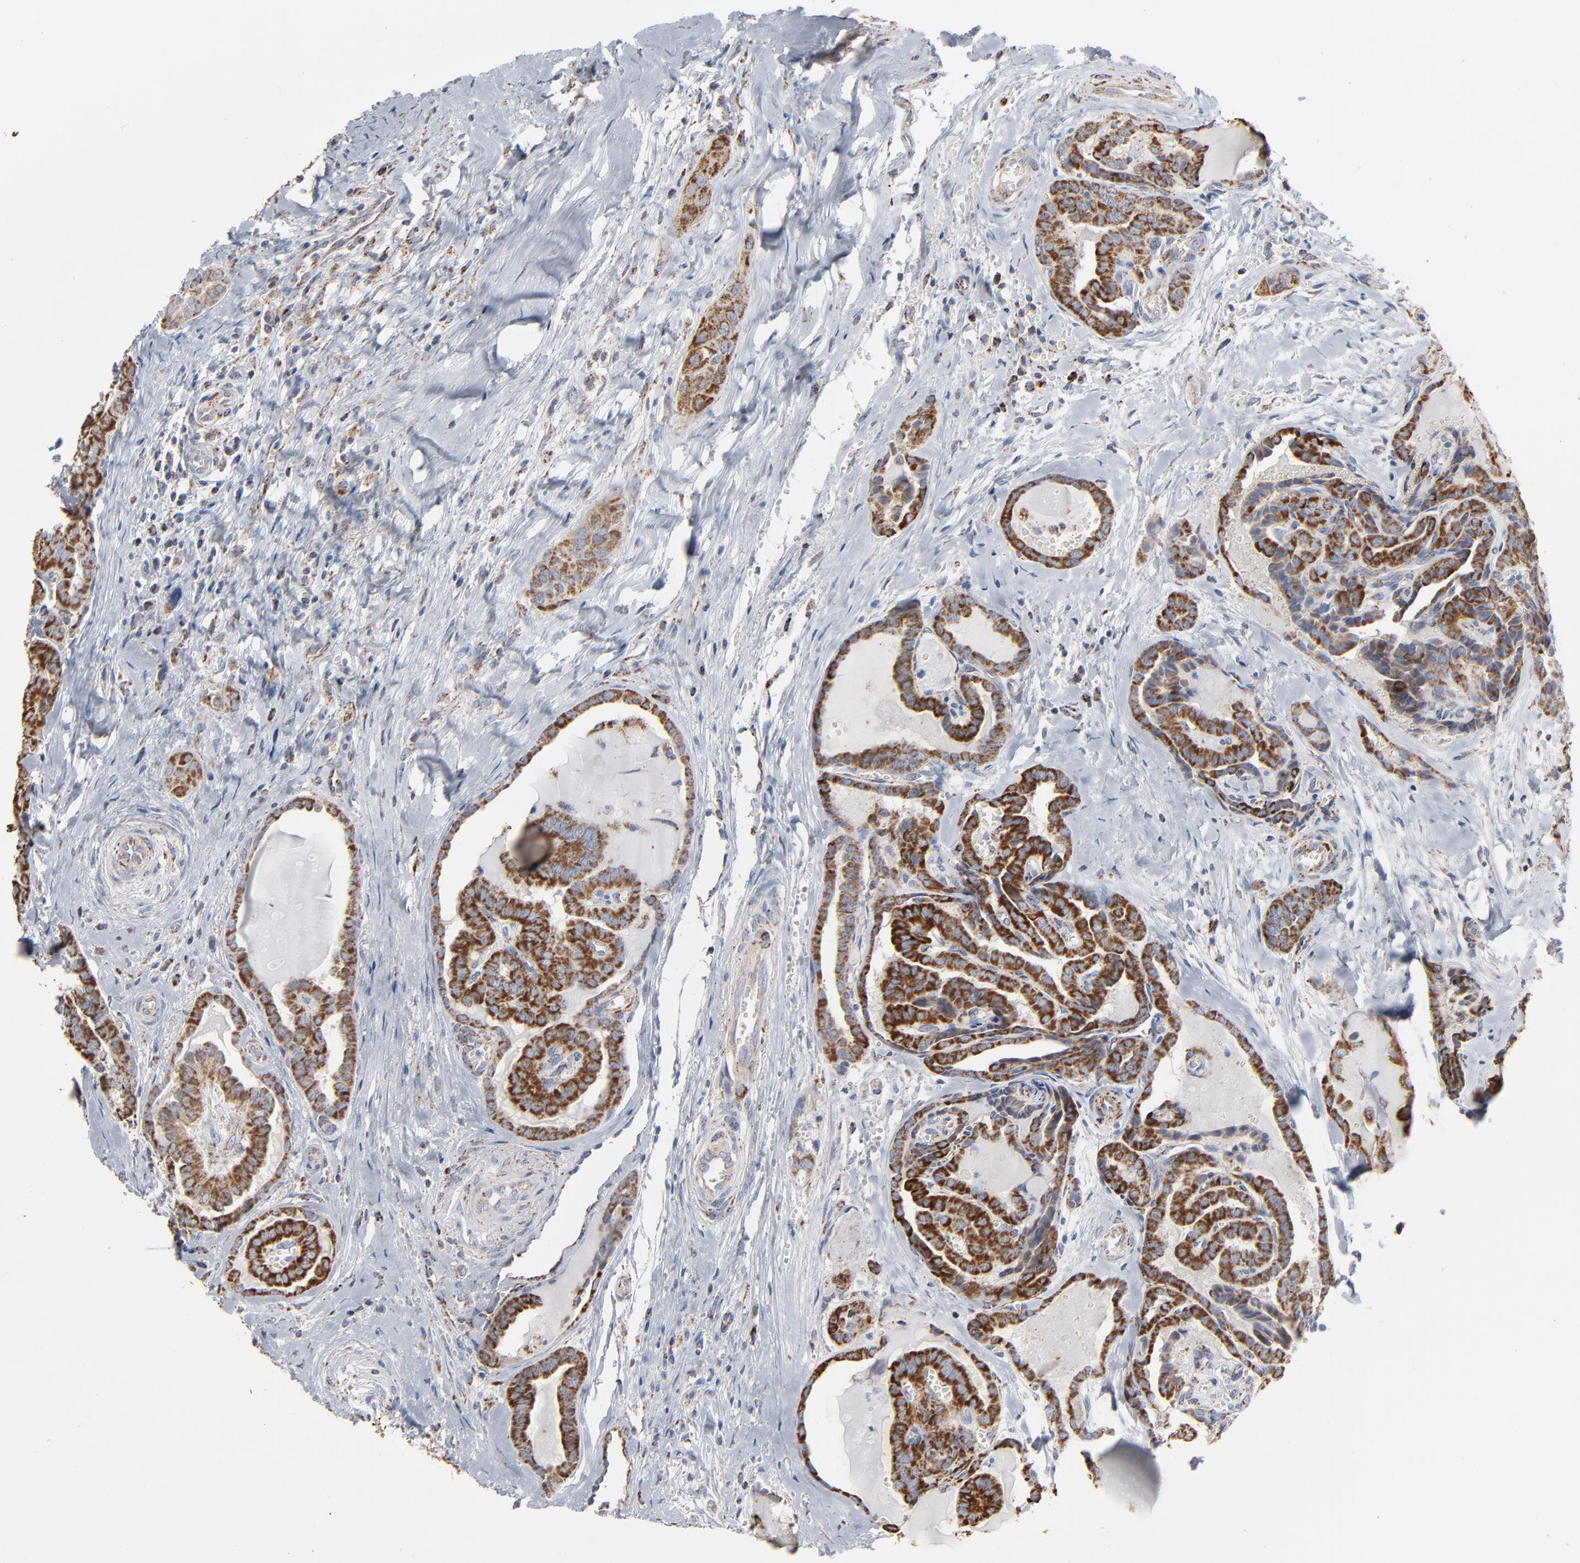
{"staining": {"intensity": "strong", "quantity": ">75%", "location": "cytoplasmic/membranous"}, "tissue": "thyroid cancer", "cell_type": "Tumor cells", "image_type": "cancer", "snomed": [{"axis": "morphology", "description": "Carcinoma, NOS"}, {"axis": "topography", "description": "Thyroid gland"}], "caption": "Immunohistochemical staining of thyroid cancer displays strong cytoplasmic/membranous protein positivity in about >75% of tumor cells.", "gene": "UQCRC1", "patient": {"sex": "female", "age": 91}}